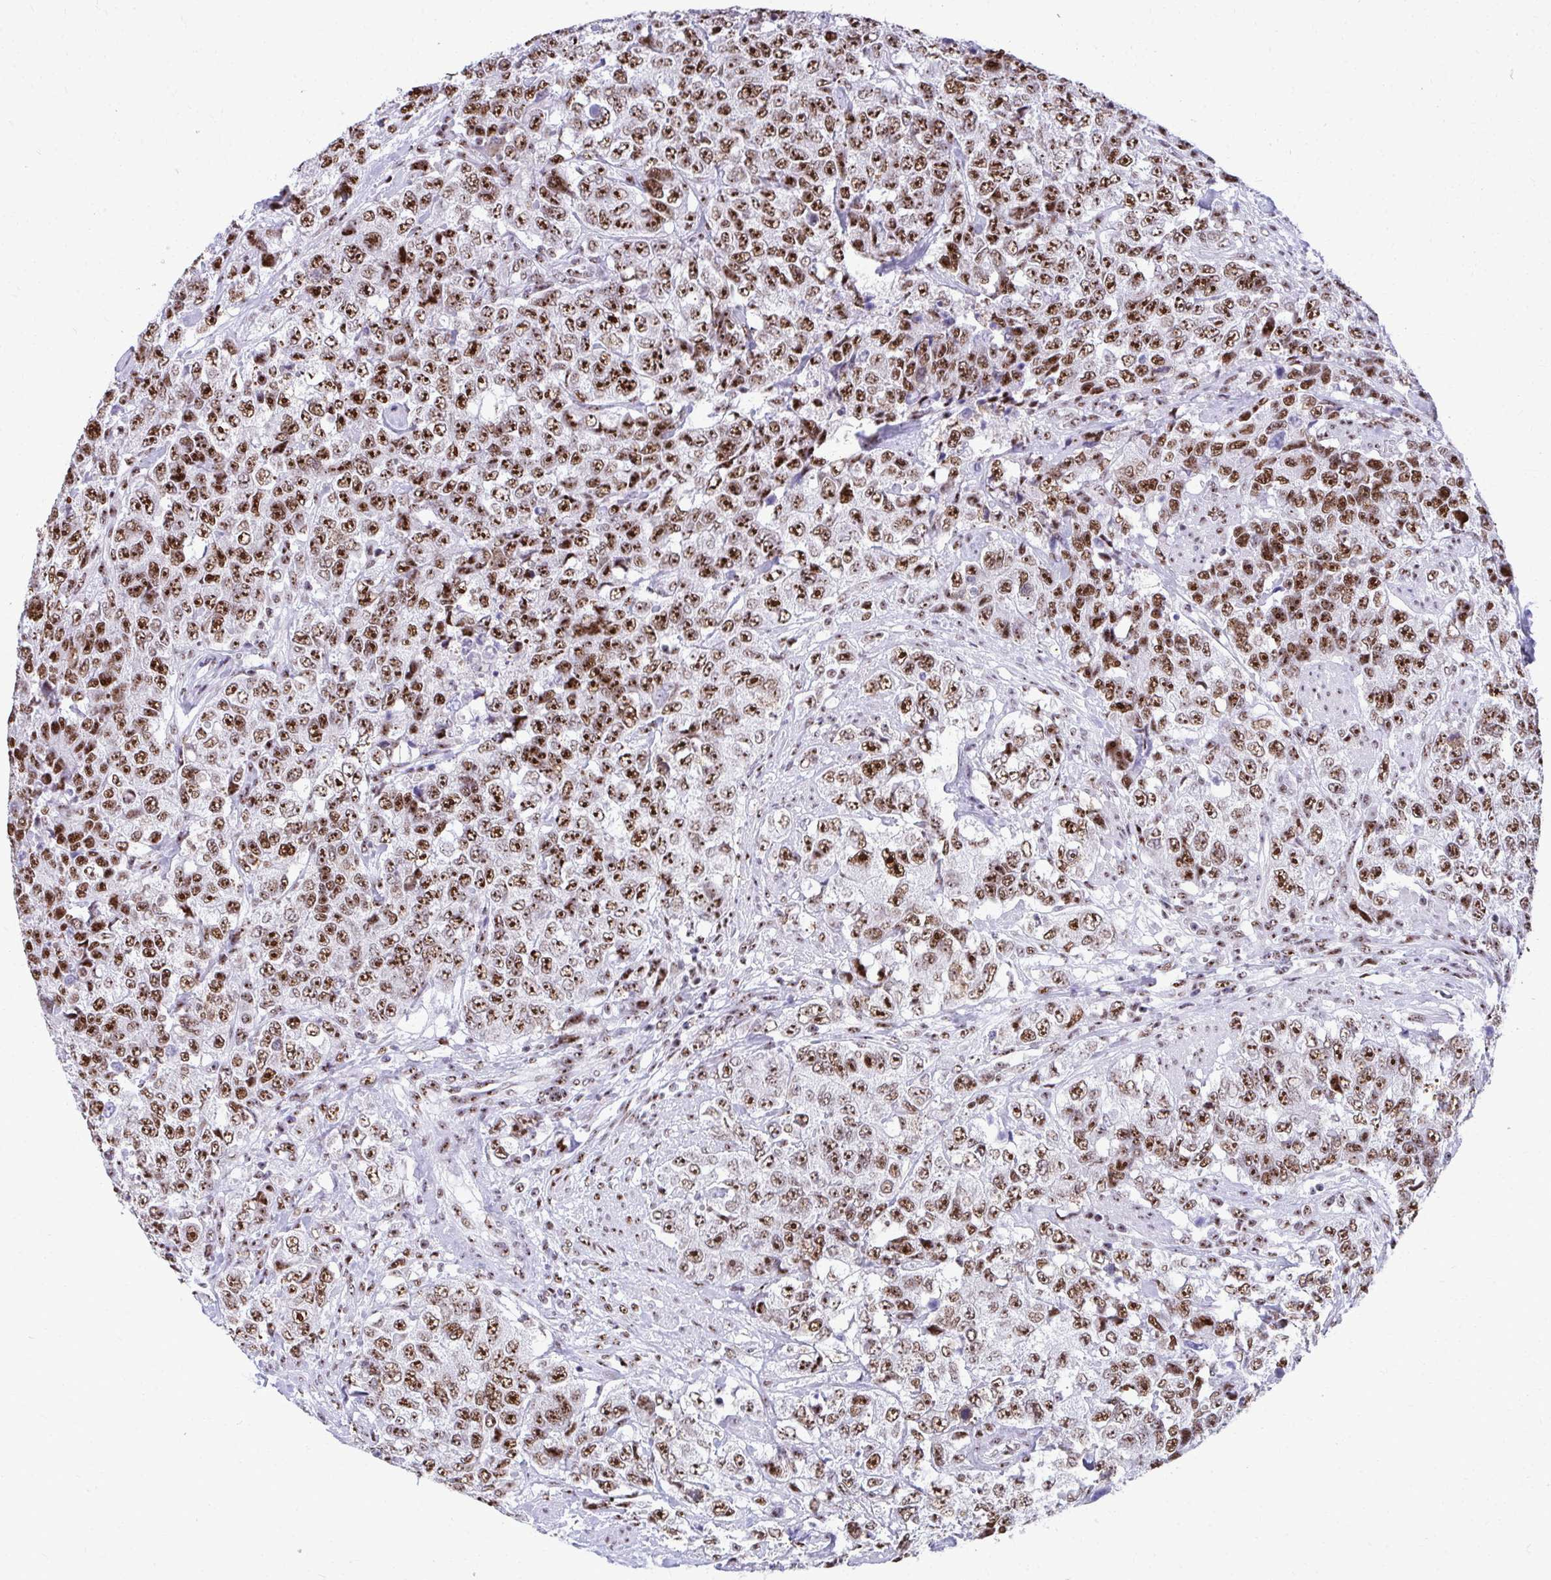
{"staining": {"intensity": "strong", "quantity": ">75%", "location": "nuclear"}, "tissue": "urothelial cancer", "cell_type": "Tumor cells", "image_type": "cancer", "snomed": [{"axis": "morphology", "description": "Urothelial carcinoma, High grade"}, {"axis": "topography", "description": "Urinary bladder"}], "caption": "The histopathology image reveals staining of high-grade urothelial carcinoma, revealing strong nuclear protein staining (brown color) within tumor cells.", "gene": "PELP1", "patient": {"sex": "female", "age": 78}}